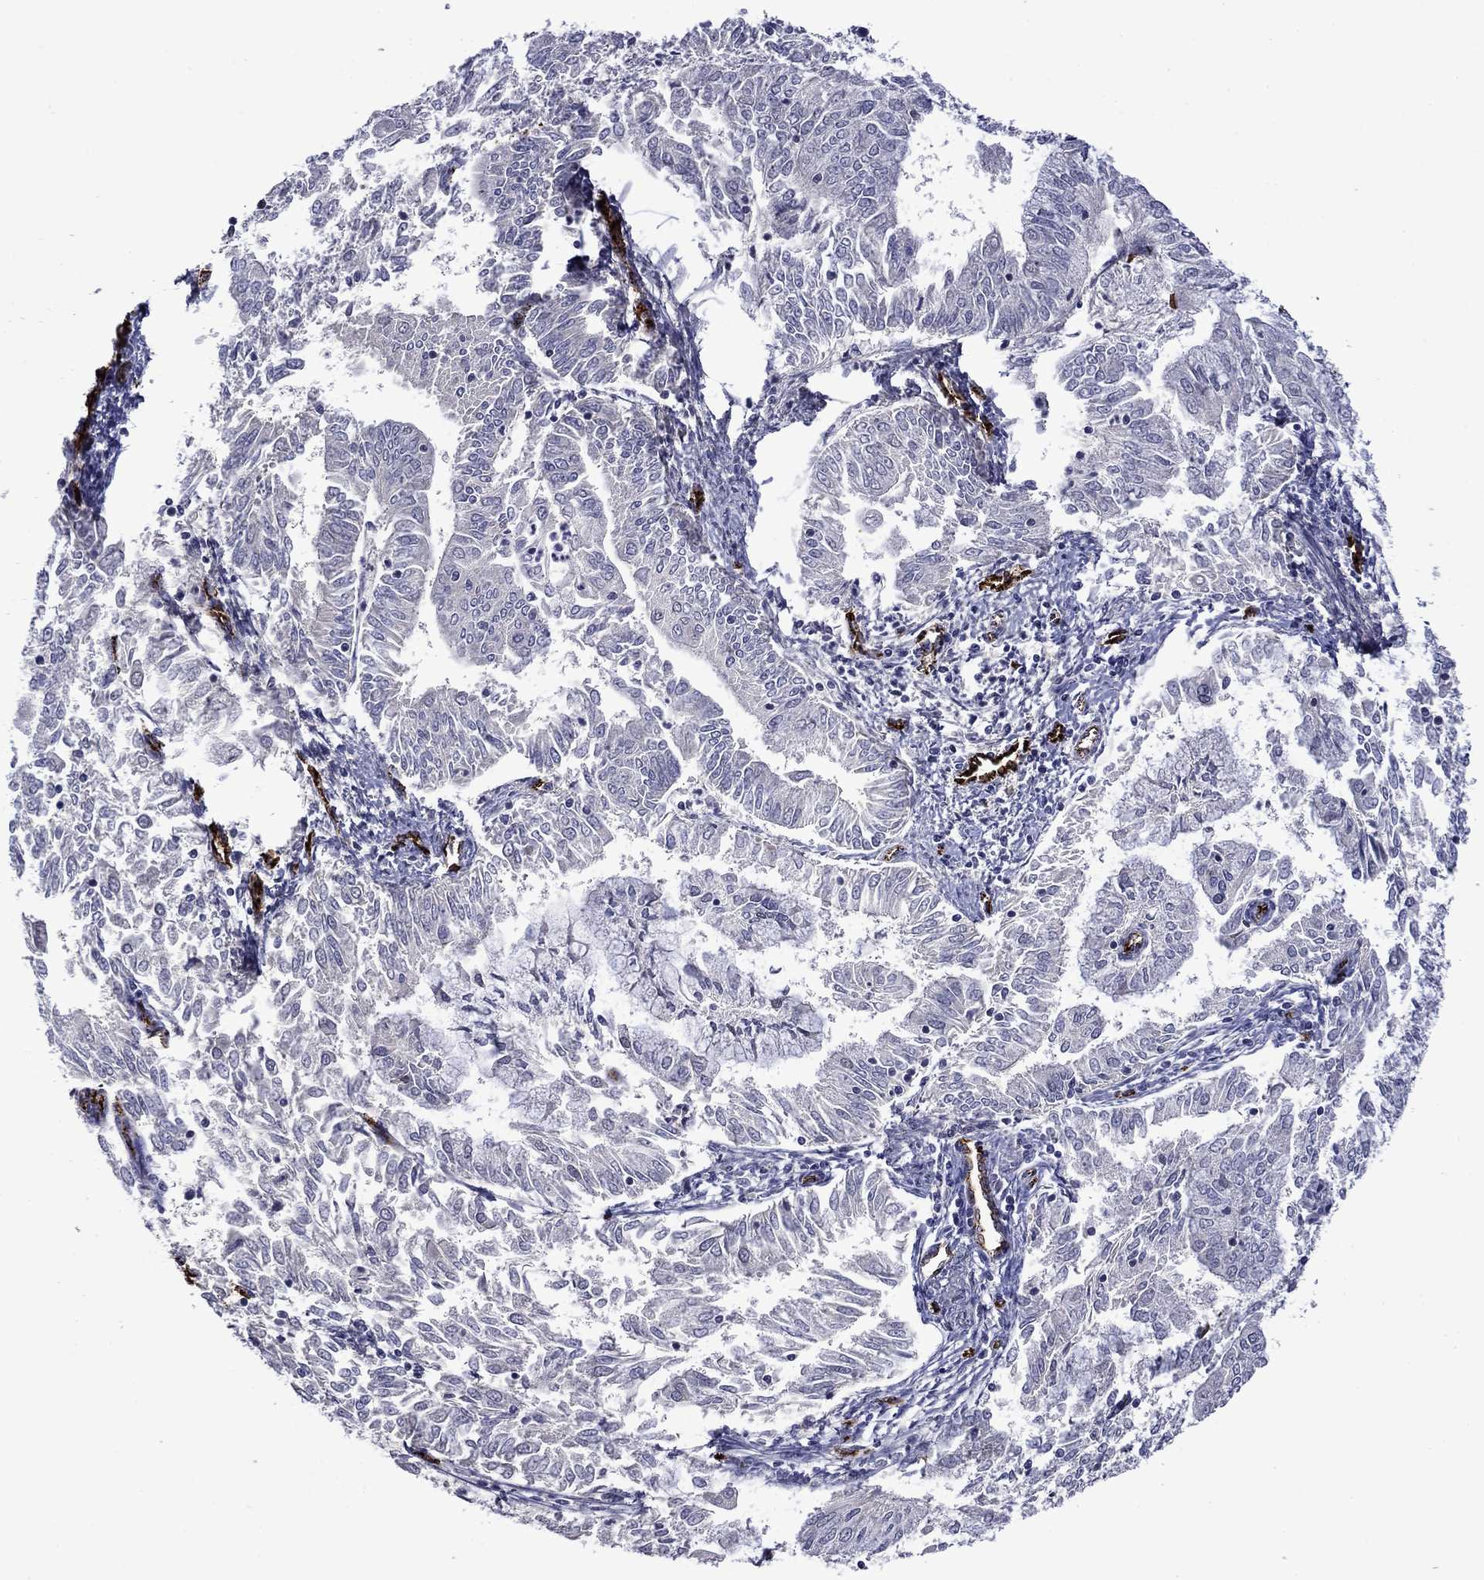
{"staining": {"intensity": "negative", "quantity": "none", "location": "none"}, "tissue": "endometrial cancer", "cell_type": "Tumor cells", "image_type": "cancer", "snomed": [{"axis": "morphology", "description": "Adenocarcinoma, NOS"}, {"axis": "topography", "description": "Endometrium"}], "caption": "Adenocarcinoma (endometrial) stained for a protein using IHC reveals no expression tumor cells.", "gene": "SLITRK1", "patient": {"sex": "female", "age": 56}}